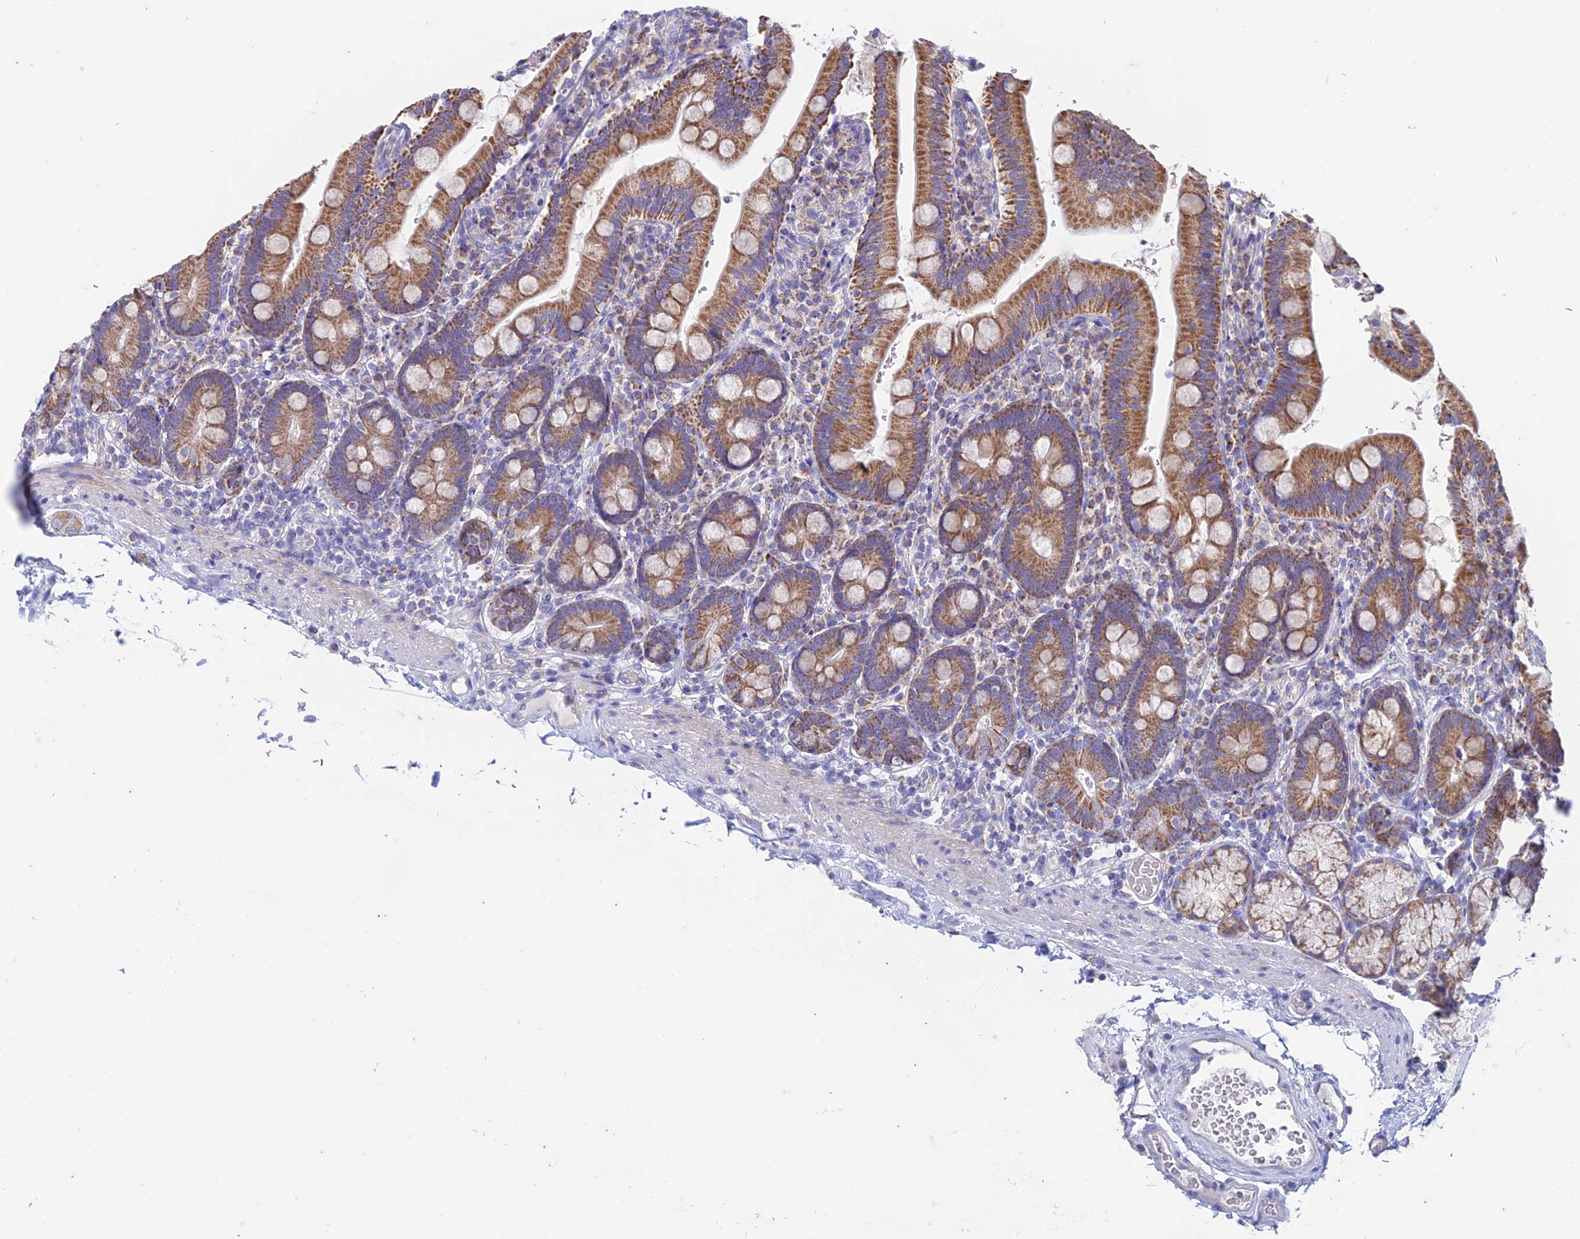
{"staining": {"intensity": "moderate", "quantity": ">75%", "location": "cytoplasmic/membranous"}, "tissue": "duodenum", "cell_type": "Glandular cells", "image_type": "normal", "snomed": [{"axis": "morphology", "description": "Normal tissue, NOS"}, {"axis": "topography", "description": "Duodenum"}], "caption": "DAB immunohistochemical staining of unremarkable duodenum shows moderate cytoplasmic/membranous protein positivity in approximately >75% of glandular cells.", "gene": "ZNF181", "patient": {"sex": "female", "age": 67}}